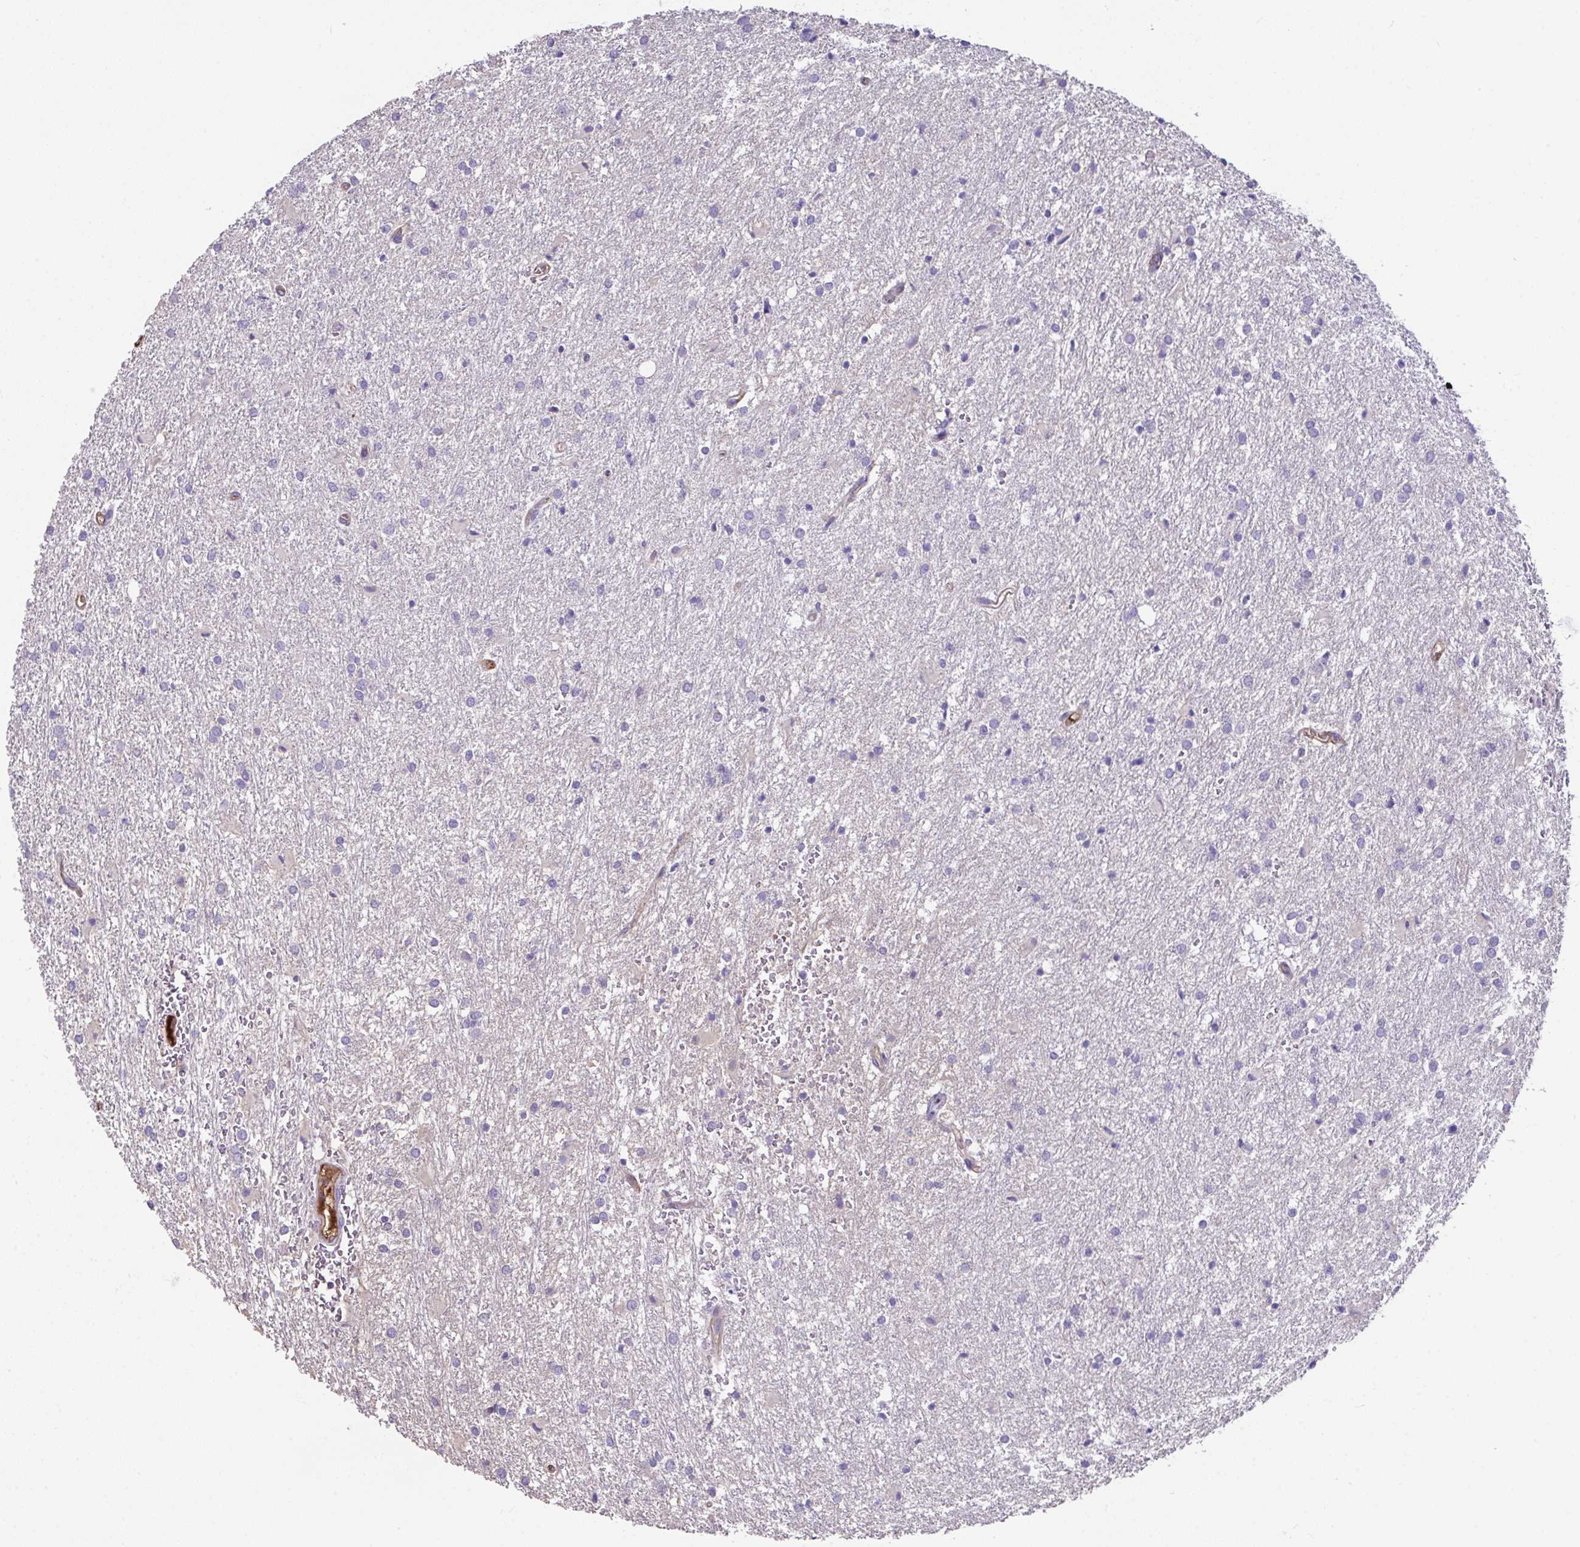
{"staining": {"intensity": "negative", "quantity": "none", "location": "none"}, "tissue": "glioma", "cell_type": "Tumor cells", "image_type": "cancer", "snomed": [{"axis": "morphology", "description": "Glioma, malignant, High grade"}, {"axis": "topography", "description": "Brain"}], "caption": "This is an IHC image of human malignant glioma (high-grade). There is no positivity in tumor cells.", "gene": "ZNF813", "patient": {"sex": "female", "age": 50}}